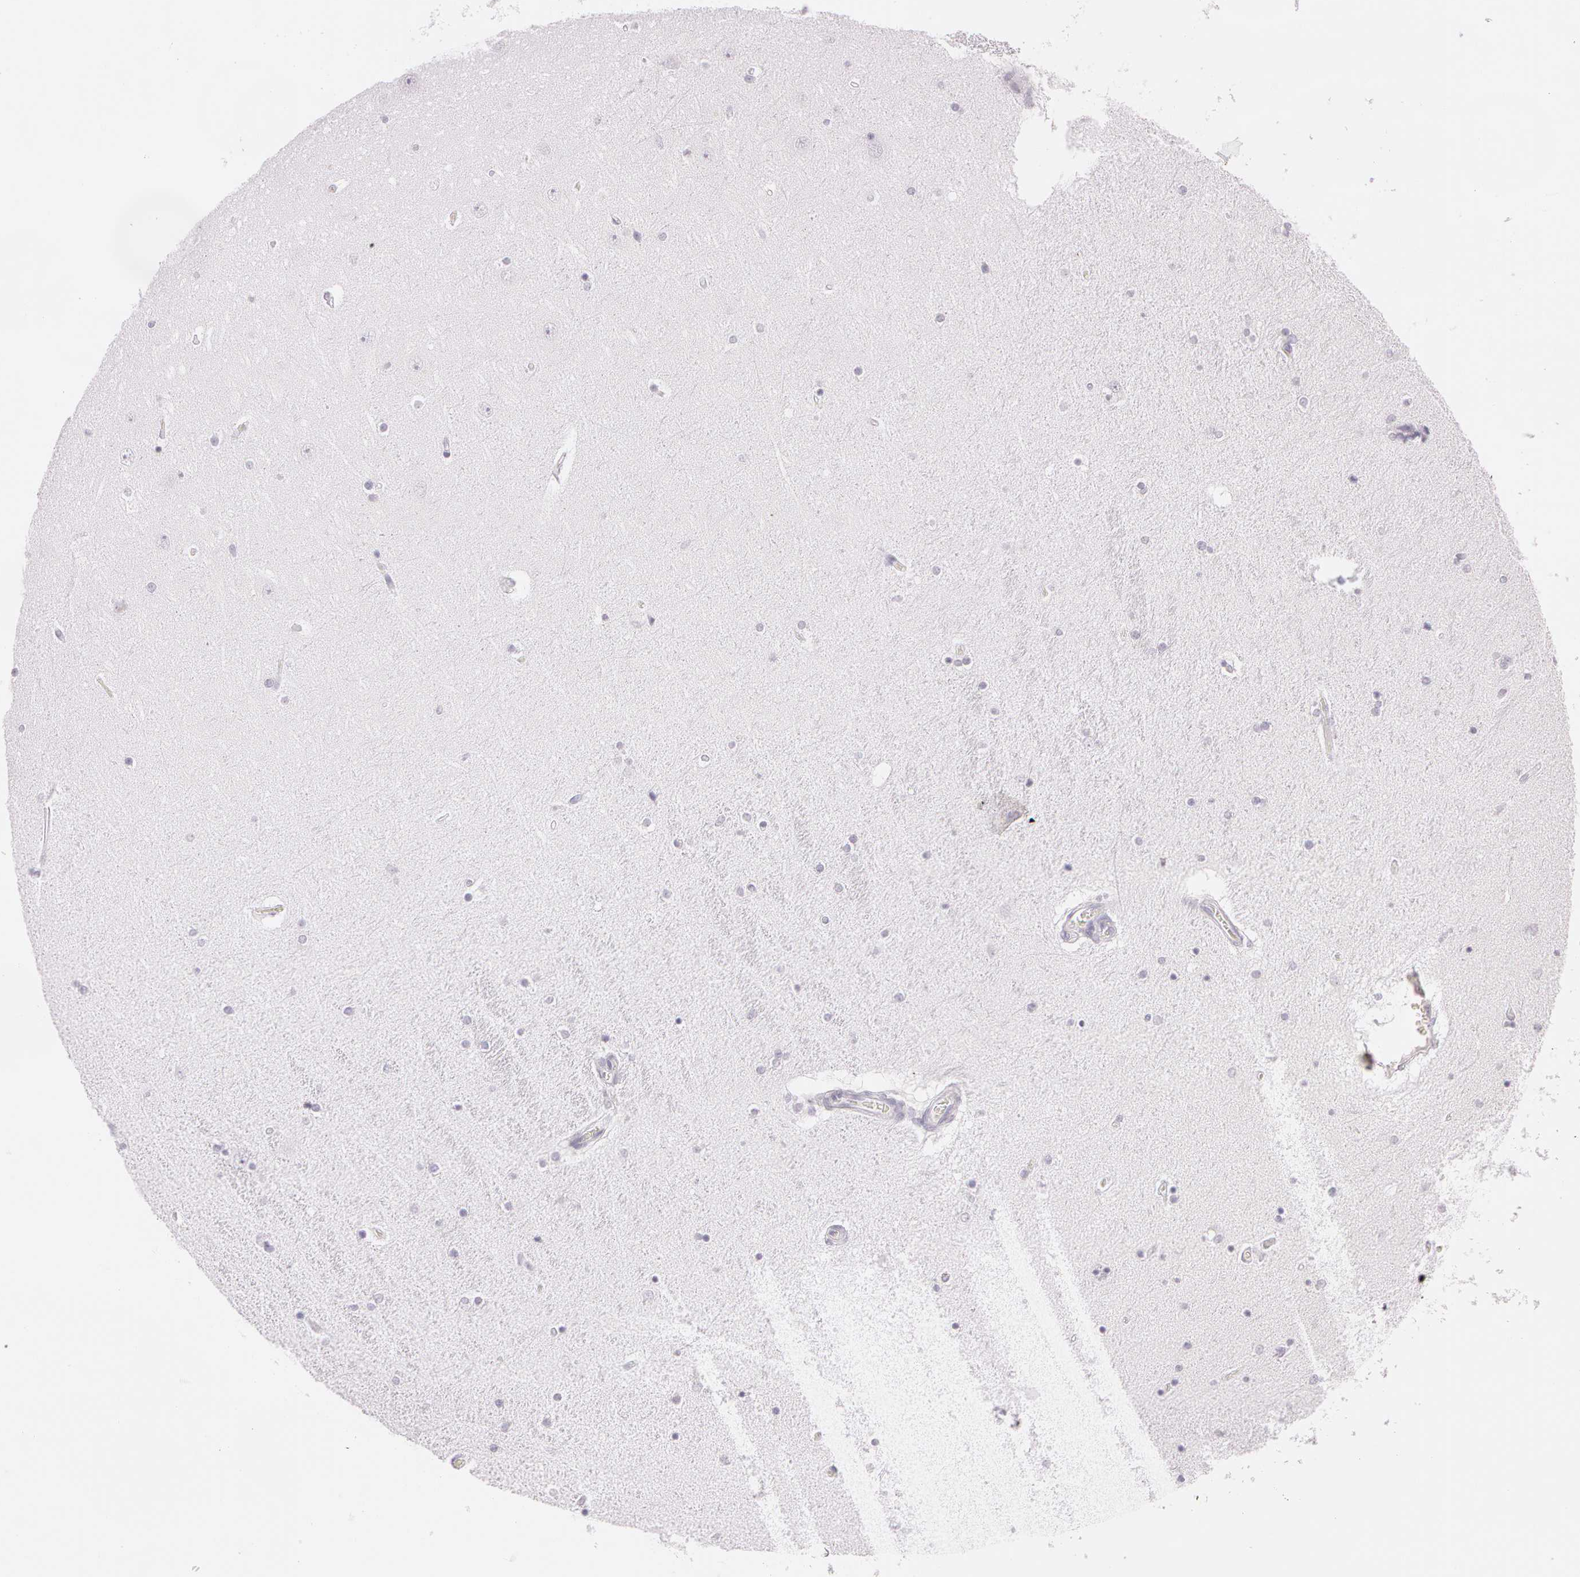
{"staining": {"intensity": "negative", "quantity": "none", "location": "none"}, "tissue": "hippocampus", "cell_type": "Glial cells", "image_type": "normal", "snomed": [{"axis": "morphology", "description": "Normal tissue, NOS"}, {"axis": "topography", "description": "Hippocampus"}], "caption": "IHC histopathology image of benign hippocampus stained for a protein (brown), which reveals no staining in glial cells. The staining is performed using DAB brown chromogen with nuclei counter-stained in using hematoxylin.", "gene": "OTC", "patient": {"sex": "female", "age": 54}}